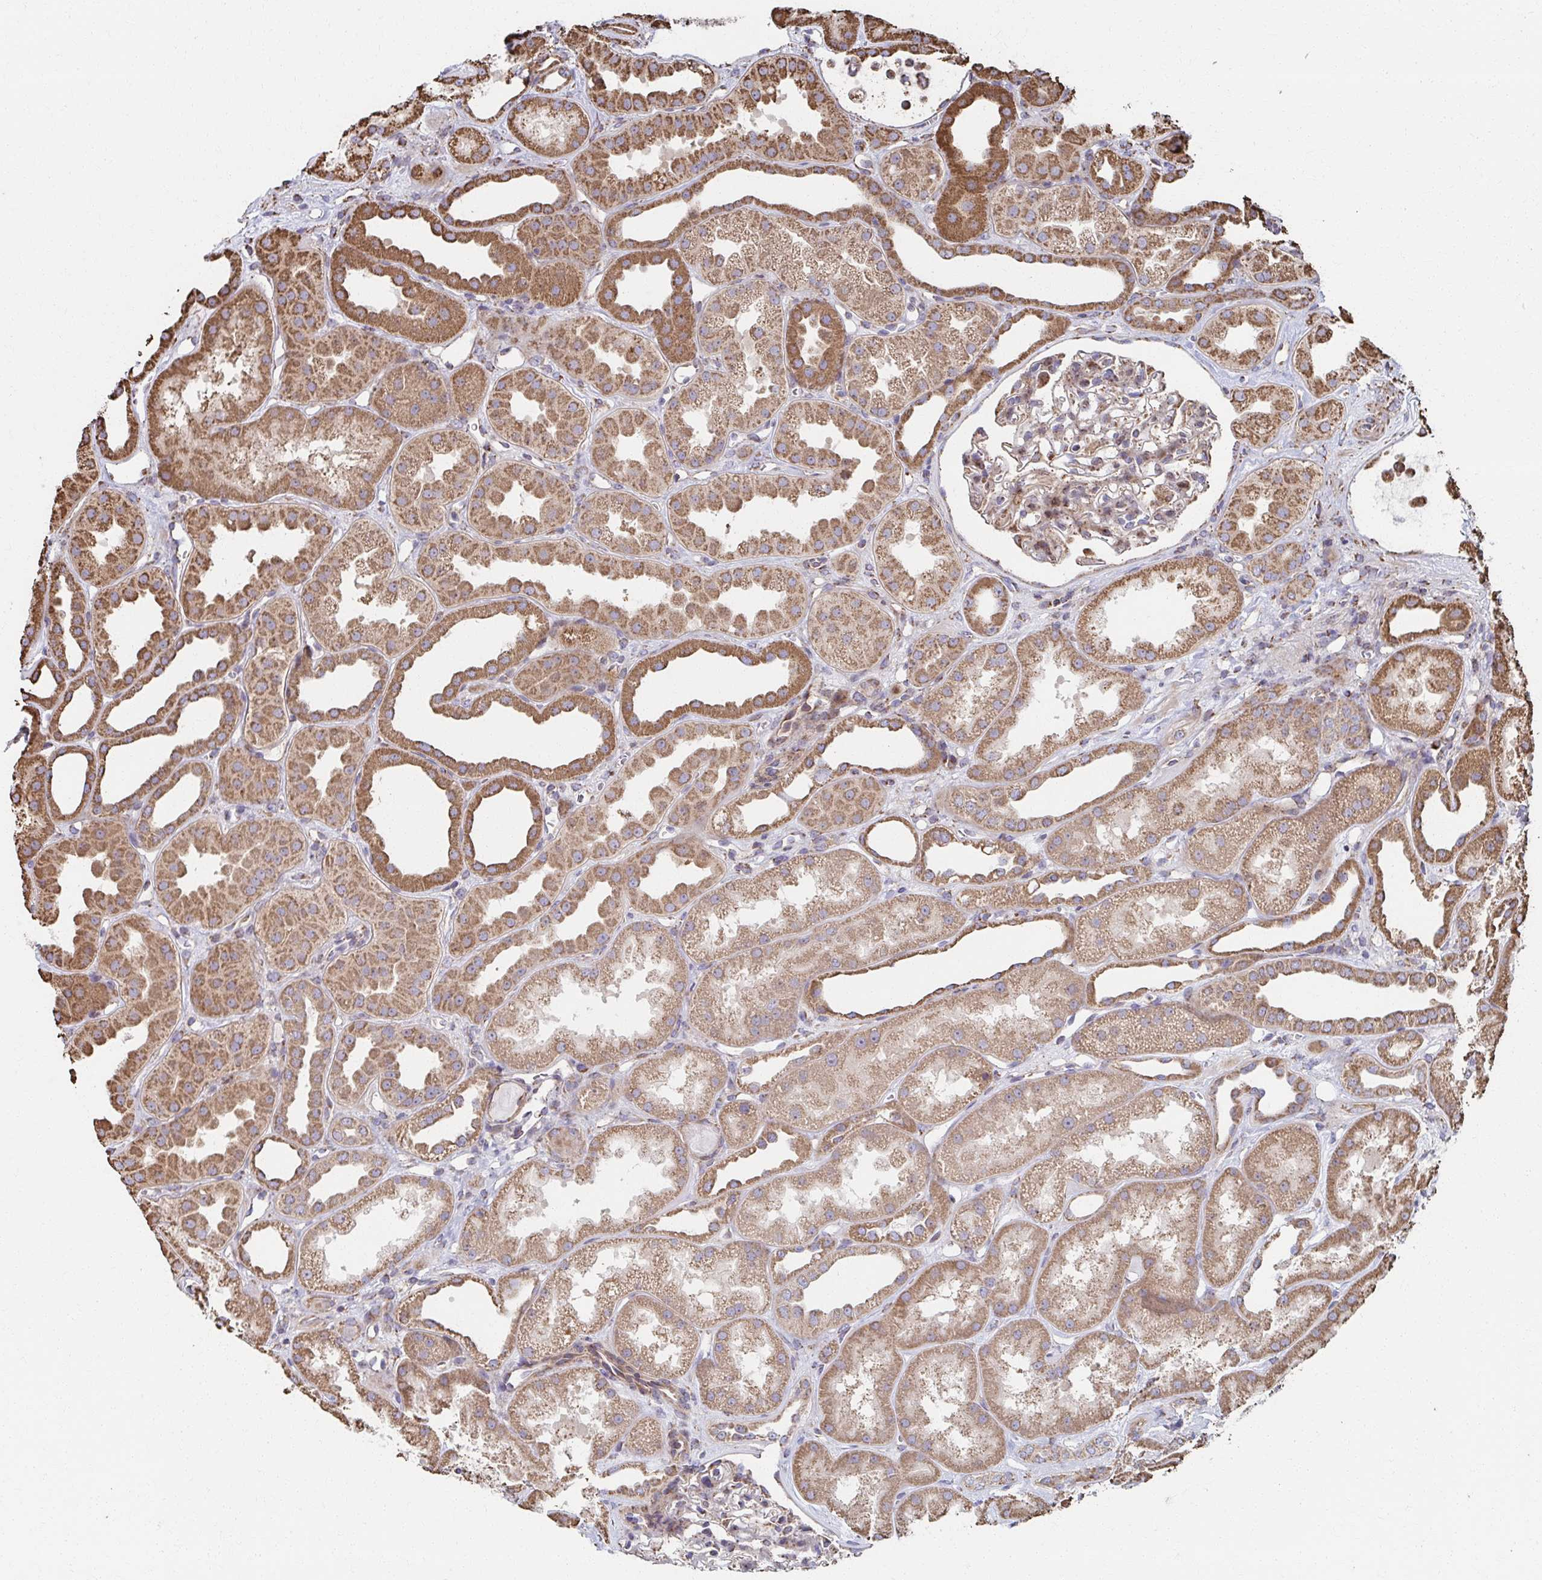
{"staining": {"intensity": "weak", "quantity": "25%-75%", "location": "cytoplasmic/membranous"}, "tissue": "kidney", "cell_type": "Cells in glomeruli", "image_type": "normal", "snomed": [{"axis": "morphology", "description": "Normal tissue, NOS"}, {"axis": "topography", "description": "Kidney"}], "caption": "The immunohistochemical stain labels weak cytoplasmic/membranous positivity in cells in glomeruli of benign kidney.", "gene": "SAT1", "patient": {"sex": "male", "age": 61}}